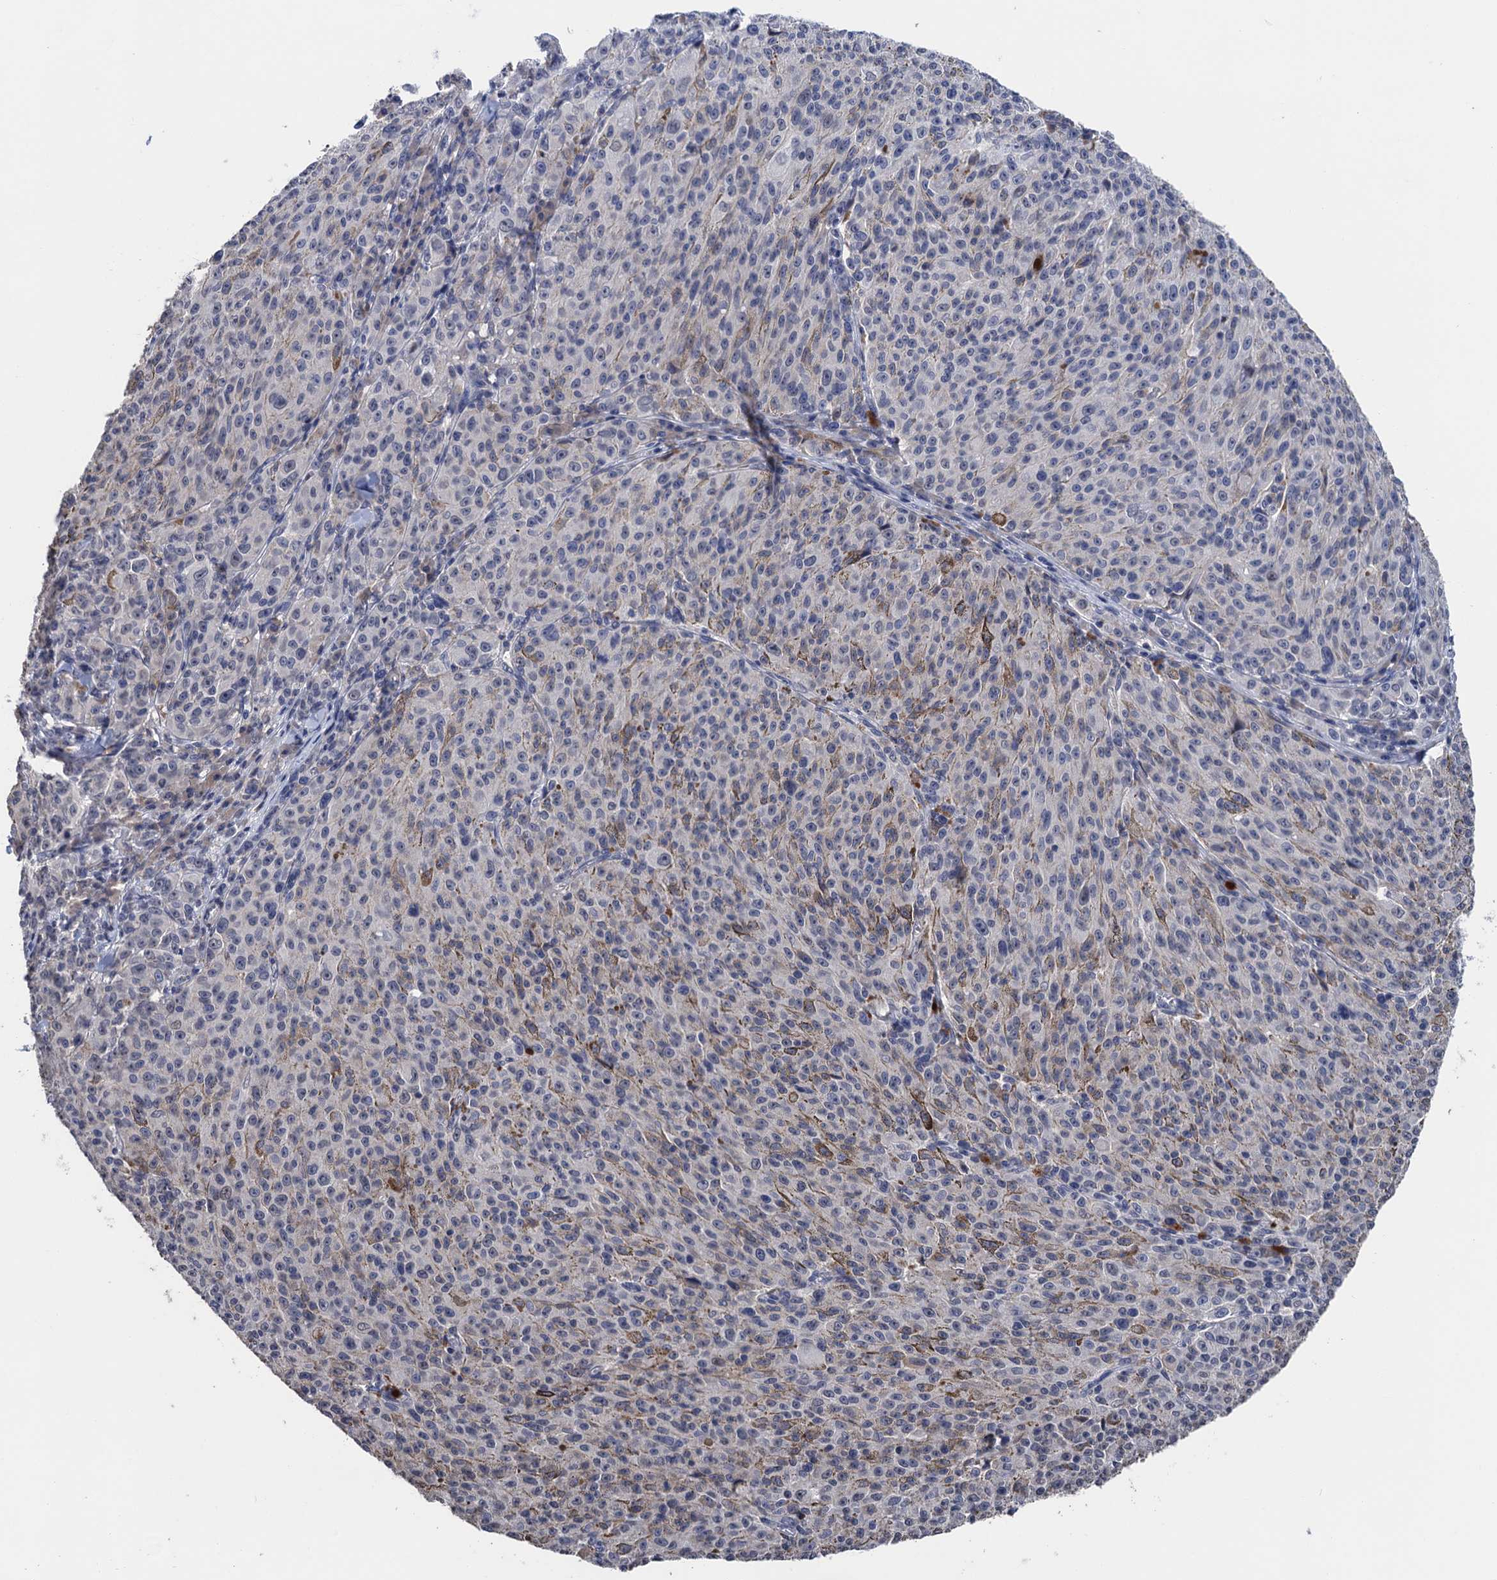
{"staining": {"intensity": "negative", "quantity": "none", "location": "none"}, "tissue": "melanoma", "cell_type": "Tumor cells", "image_type": "cancer", "snomed": [{"axis": "morphology", "description": "Malignant melanoma, NOS"}, {"axis": "topography", "description": "Skin"}], "caption": "This micrograph is of melanoma stained with IHC to label a protein in brown with the nuclei are counter-stained blue. There is no positivity in tumor cells.", "gene": "ART5", "patient": {"sex": "female", "age": 52}}